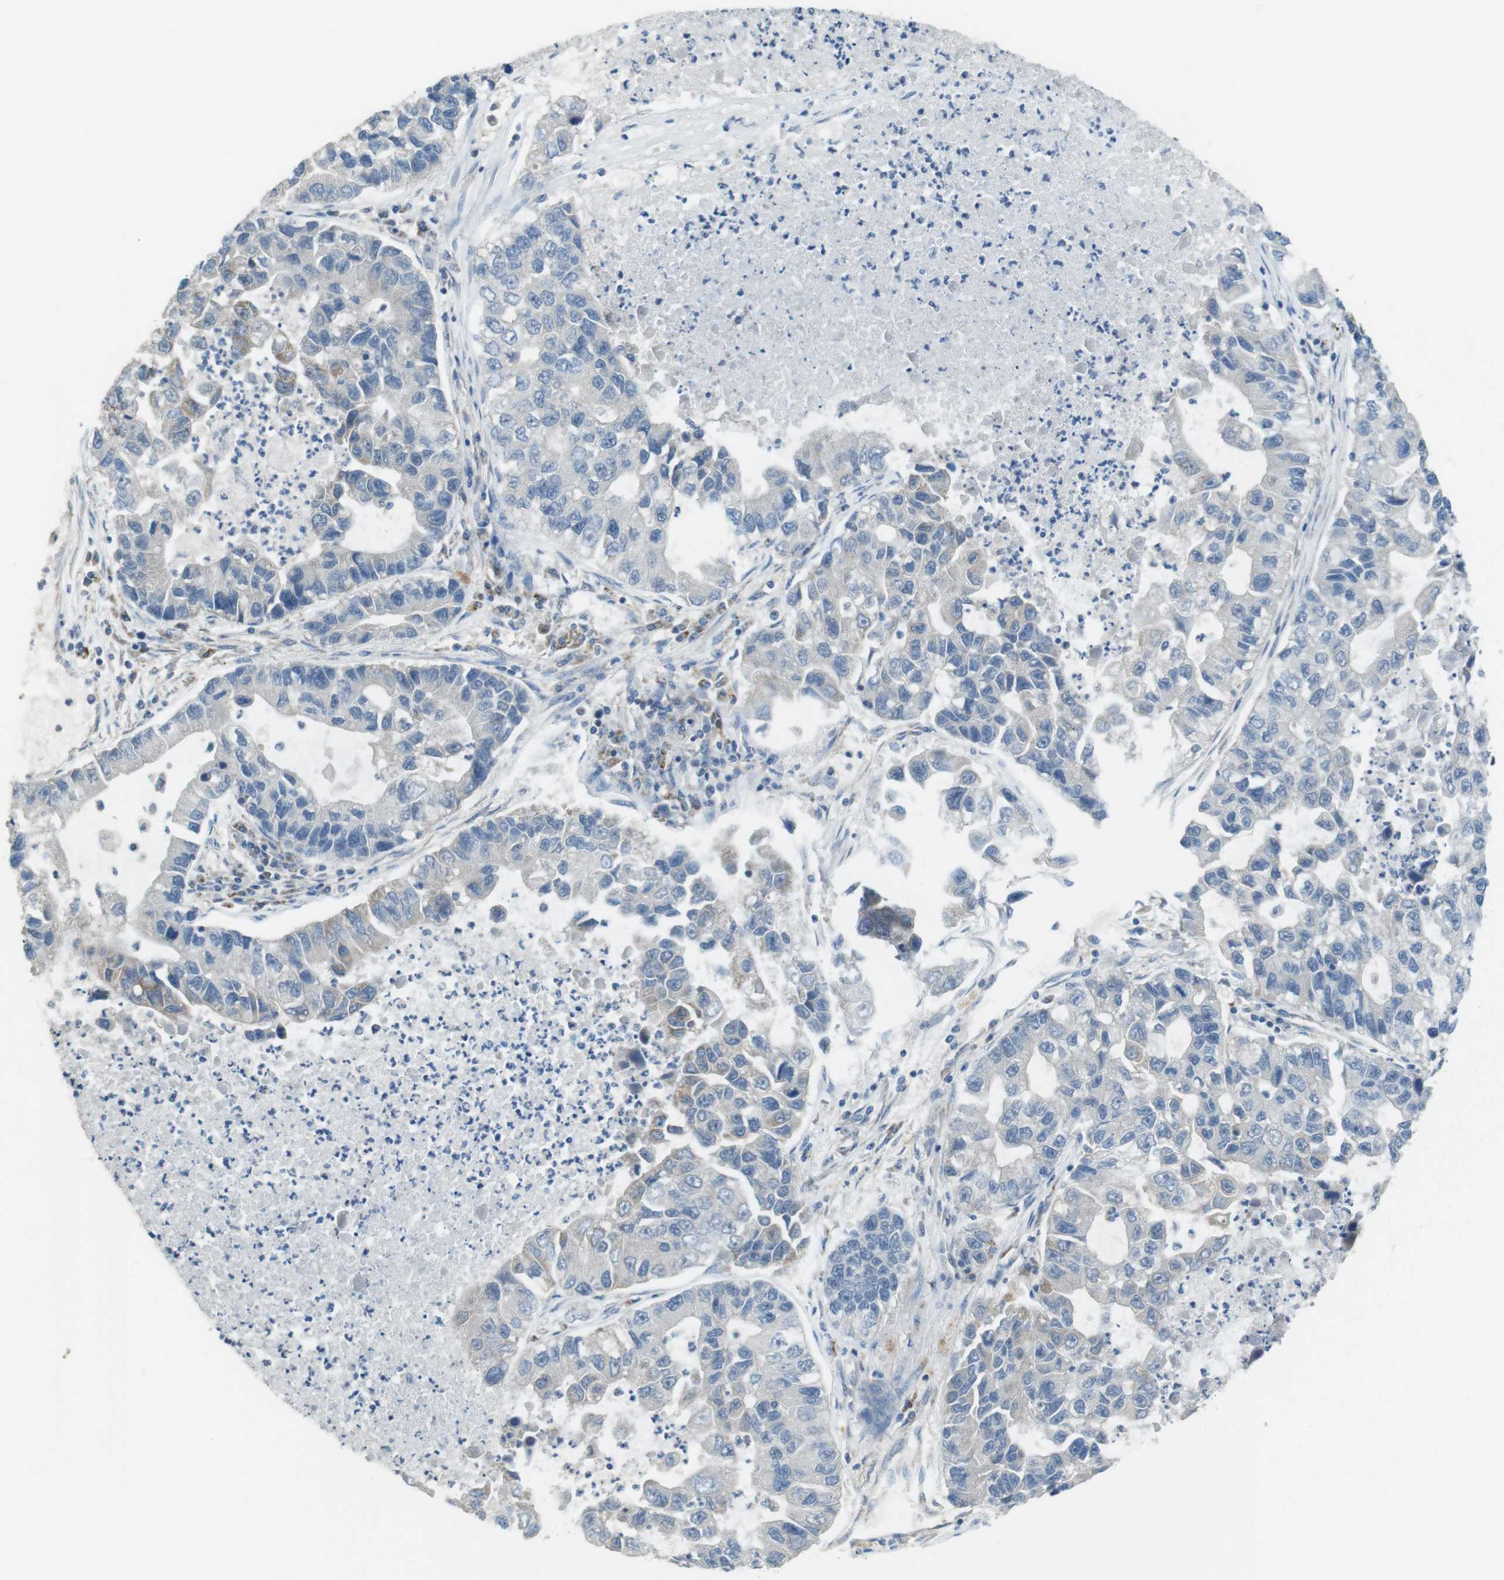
{"staining": {"intensity": "weak", "quantity": "<25%", "location": "cytoplasmic/membranous"}, "tissue": "lung cancer", "cell_type": "Tumor cells", "image_type": "cancer", "snomed": [{"axis": "morphology", "description": "Adenocarcinoma, NOS"}, {"axis": "topography", "description": "Lung"}], "caption": "High magnification brightfield microscopy of lung cancer (adenocarcinoma) stained with DAB (3,3'-diaminobenzidine) (brown) and counterstained with hematoxylin (blue): tumor cells show no significant expression.", "gene": "CALHM2", "patient": {"sex": "female", "age": 51}}